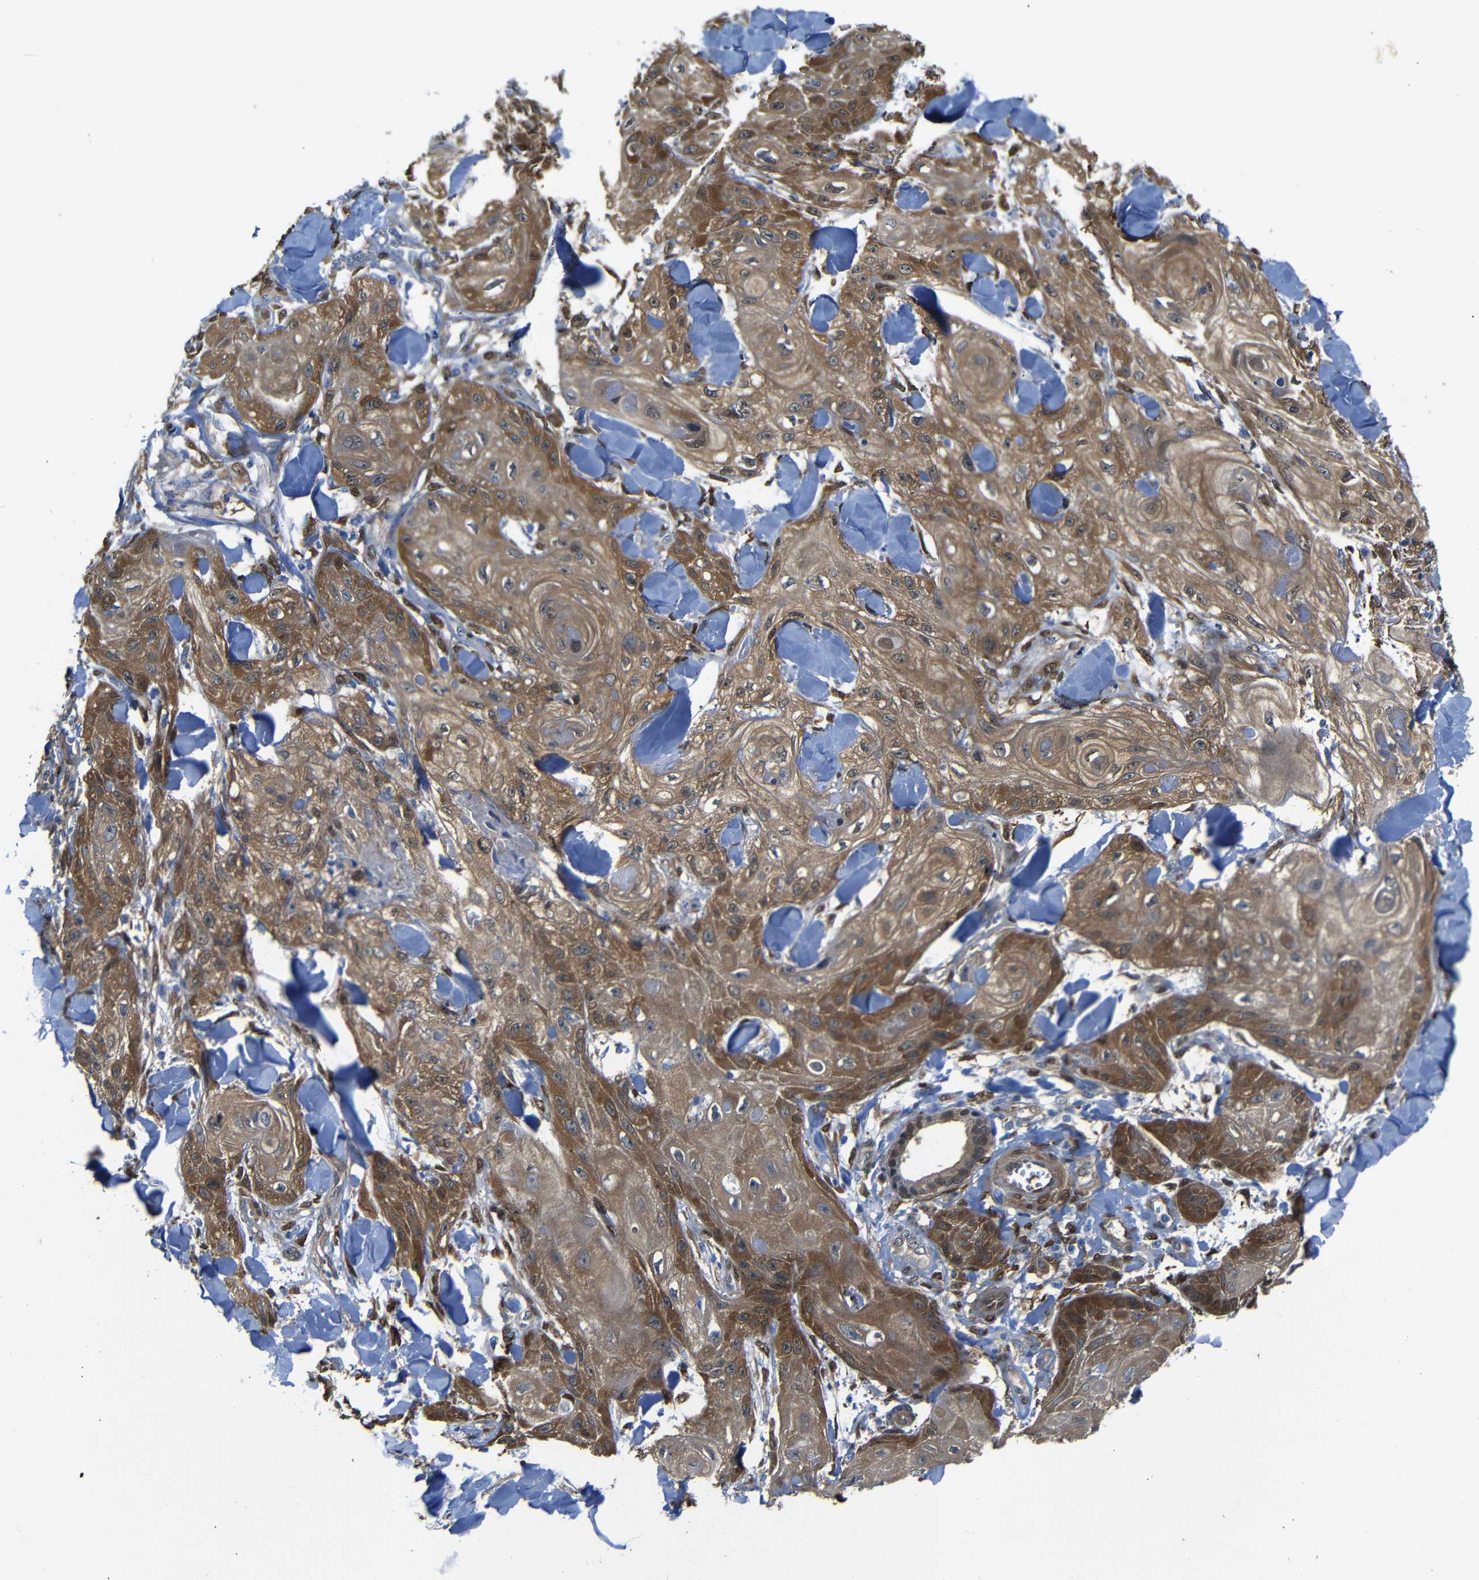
{"staining": {"intensity": "moderate", "quantity": ">75%", "location": "cytoplasmic/membranous,nuclear"}, "tissue": "skin cancer", "cell_type": "Tumor cells", "image_type": "cancer", "snomed": [{"axis": "morphology", "description": "Squamous cell carcinoma, NOS"}, {"axis": "topography", "description": "Skin"}], "caption": "Immunohistochemical staining of human skin cancer (squamous cell carcinoma) demonstrates moderate cytoplasmic/membranous and nuclear protein positivity in approximately >75% of tumor cells.", "gene": "YAP1", "patient": {"sex": "male", "age": 74}}